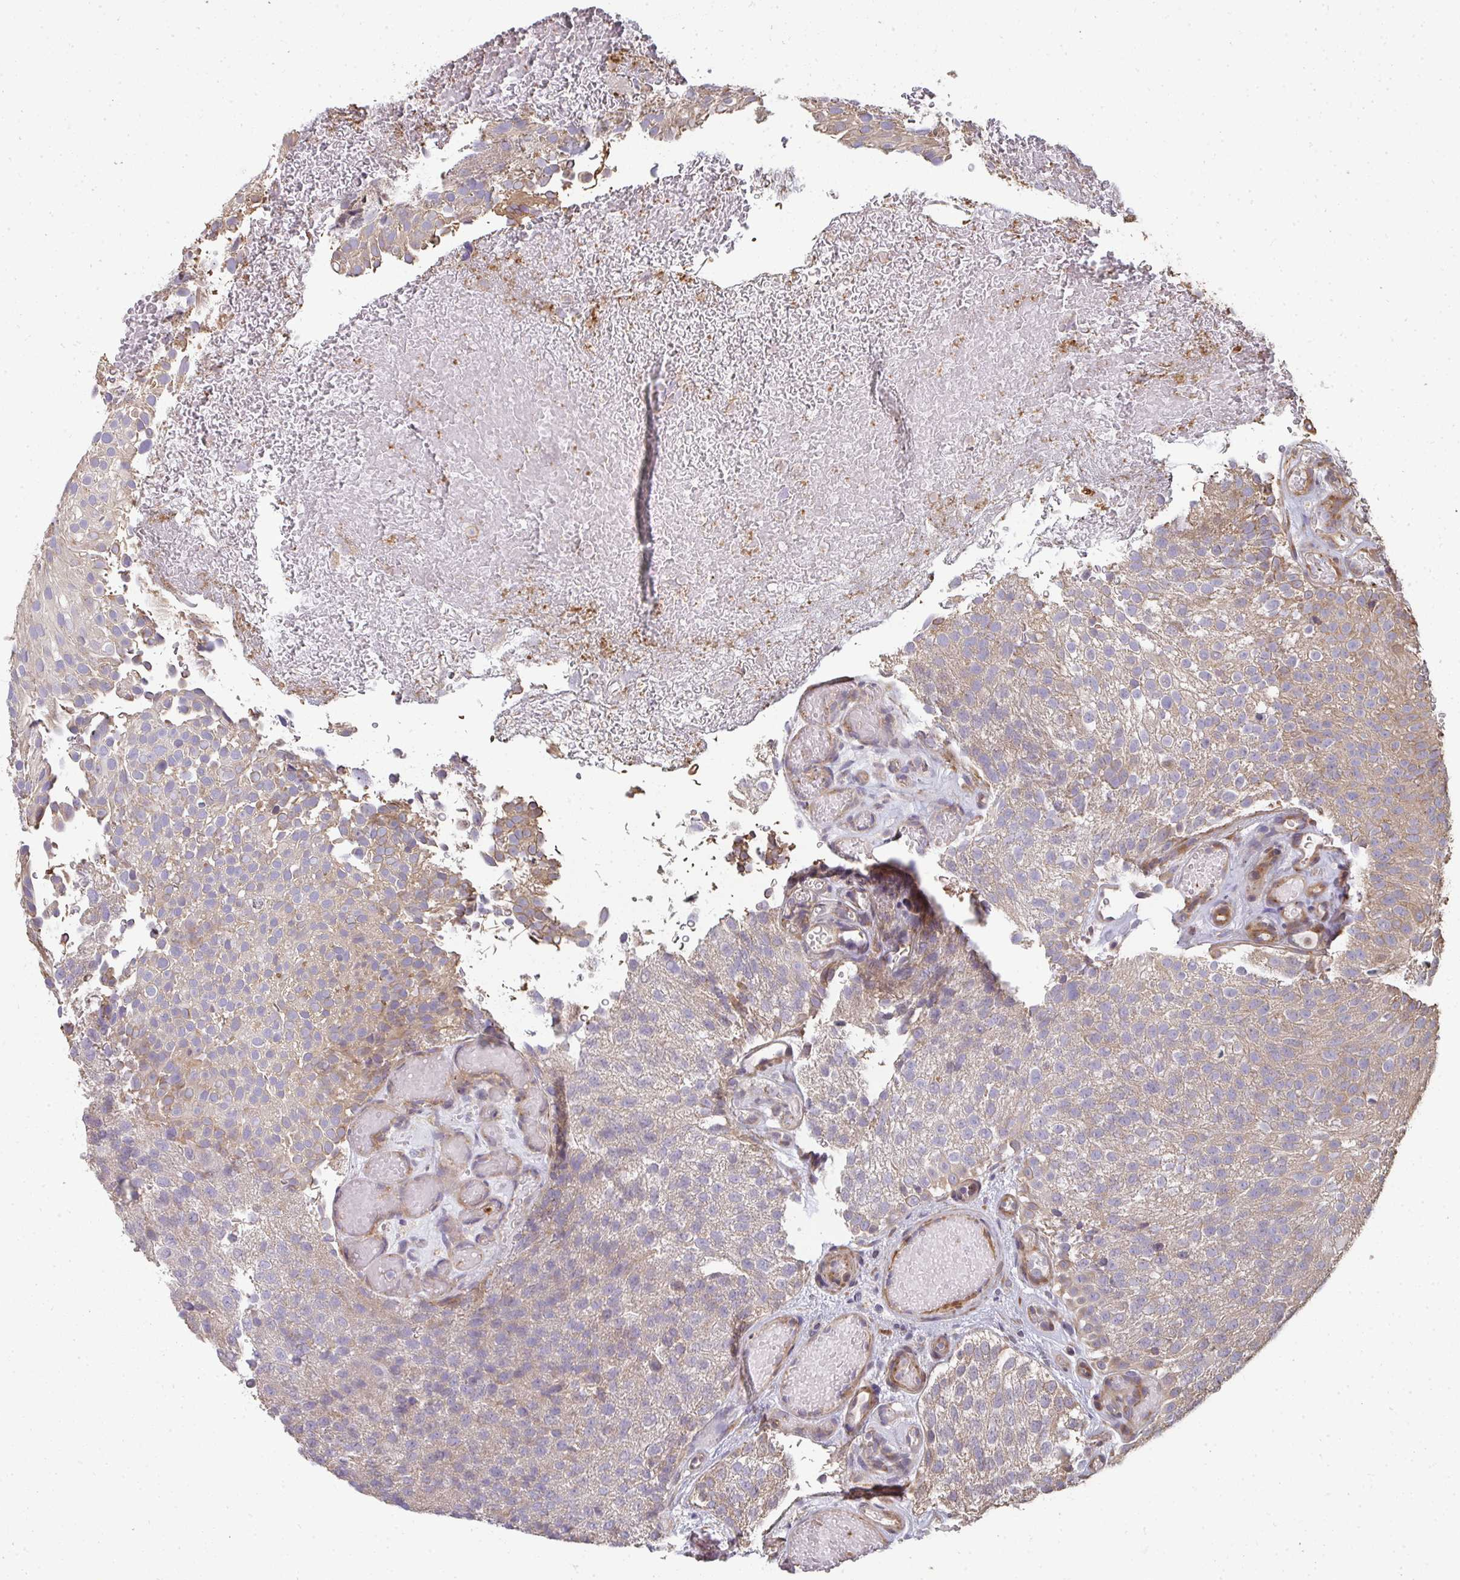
{"staining": {"intensity": "weak", "quantity": ">75%", "location": "cytoplasmic/membranous"}, "tissue": "urothelial cancer", "cell_type": "Tumor cells", "image_type": "cancer", "snomed": [{"axis": "morphology", "description": "Urothelial carcinoma, Low grade"}, {"axis": "topography", "description": "Urinary bladder"}], "caption": "Urothelial carcinoma (low-grade) was stained to show a protein in brown. There is low levels of weak cytoplasmic/membranous staining in approximately >75% of tumor cells.", "gene": "ZFYVE28", "patient": {"sex": "male", "age": 78}}